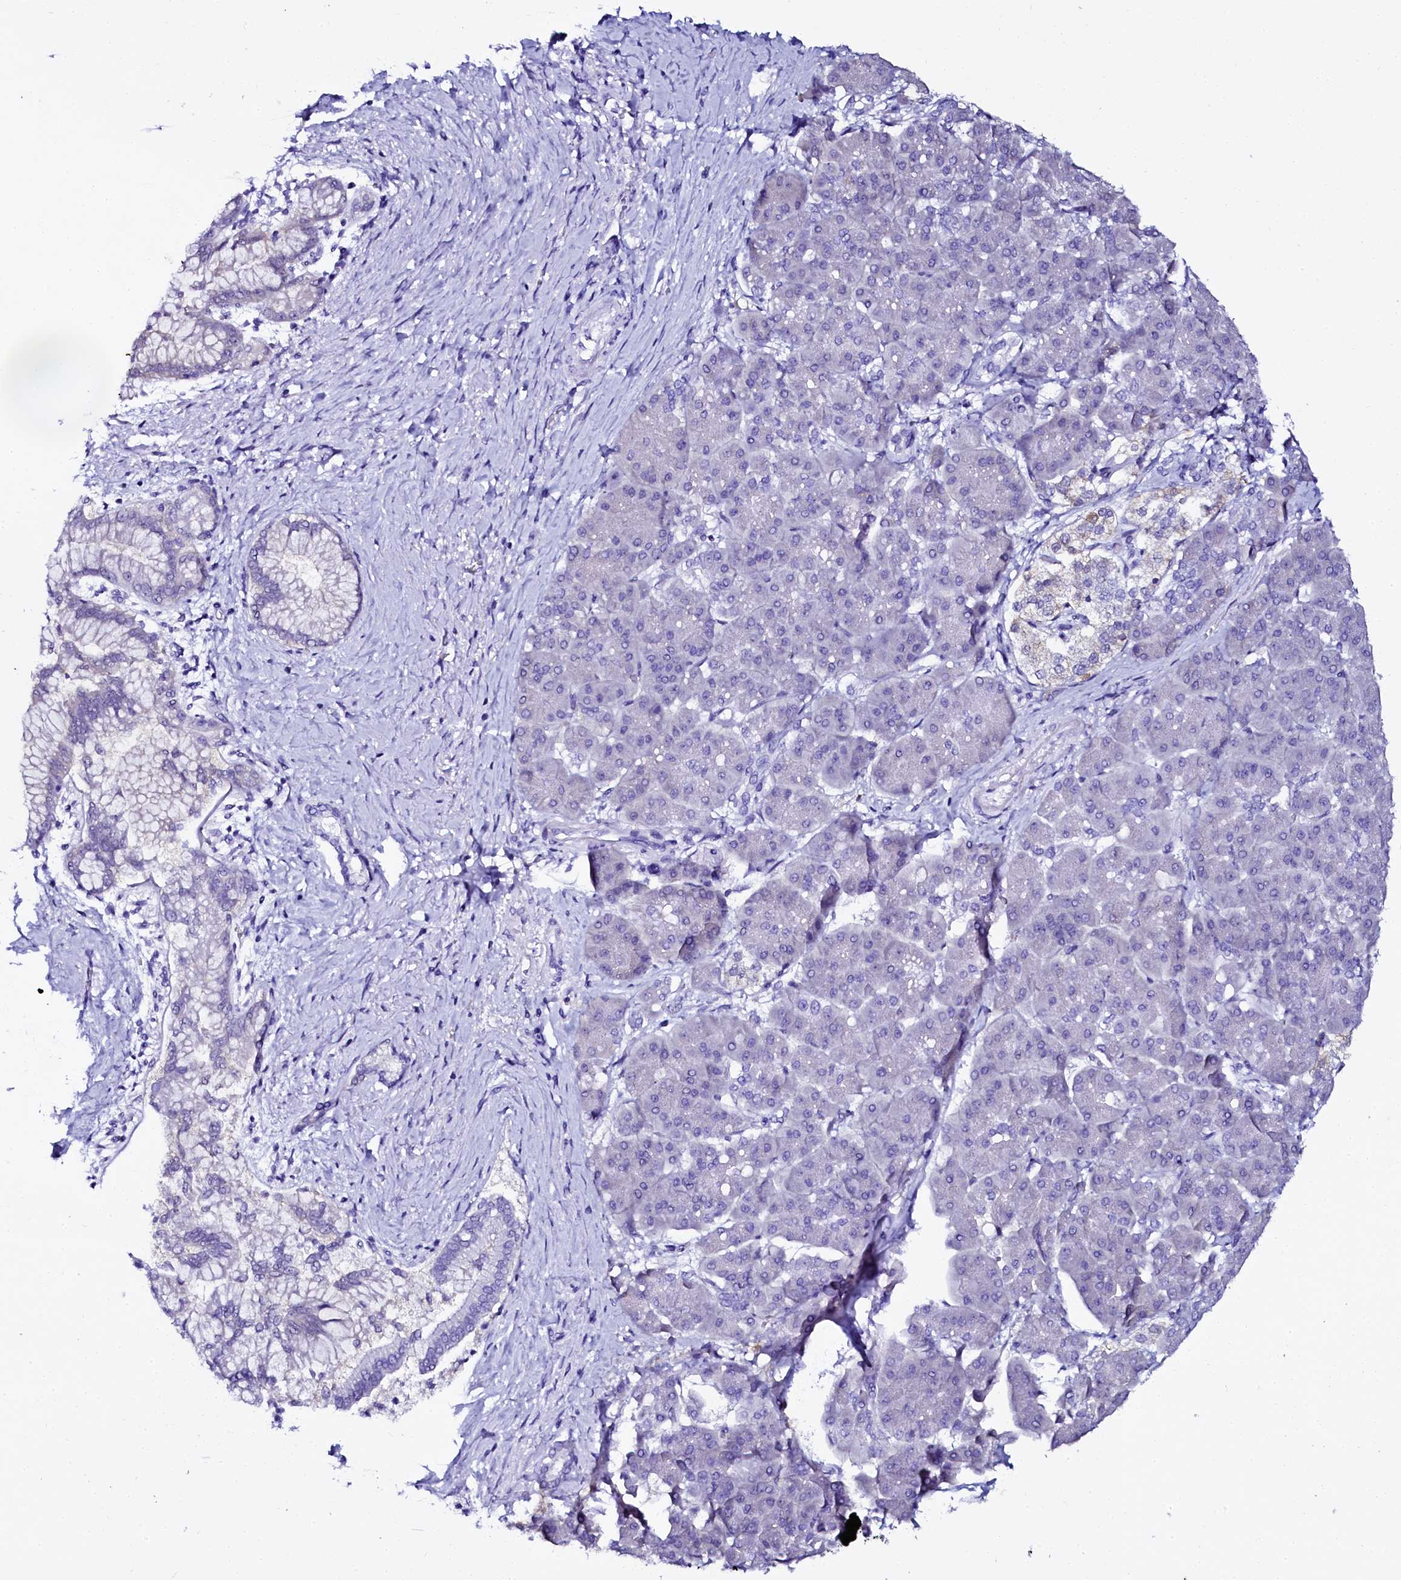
{"staining": {"intensity": "negative", "quantity": "none", "location": "none"}, "tissue": "pancreatic cancer", "cell_type": "Tumor cells", "image_type": "cancer", "snomed": [{"axis": "morphology", "description": "Normal tissue, NOS"}, {"axis": "morphology", "description": "Adenocarcinoma, NOS"}, {"axis": "topography", "description": "Pancreas"}], "caption": "This is an immunohistochemistry photomicrograph of human adenocarcinoma (pancreatic). There is no expression in tumor cells.", "gene": "SORD", "patient": {"sex": "female", "age": 68}}